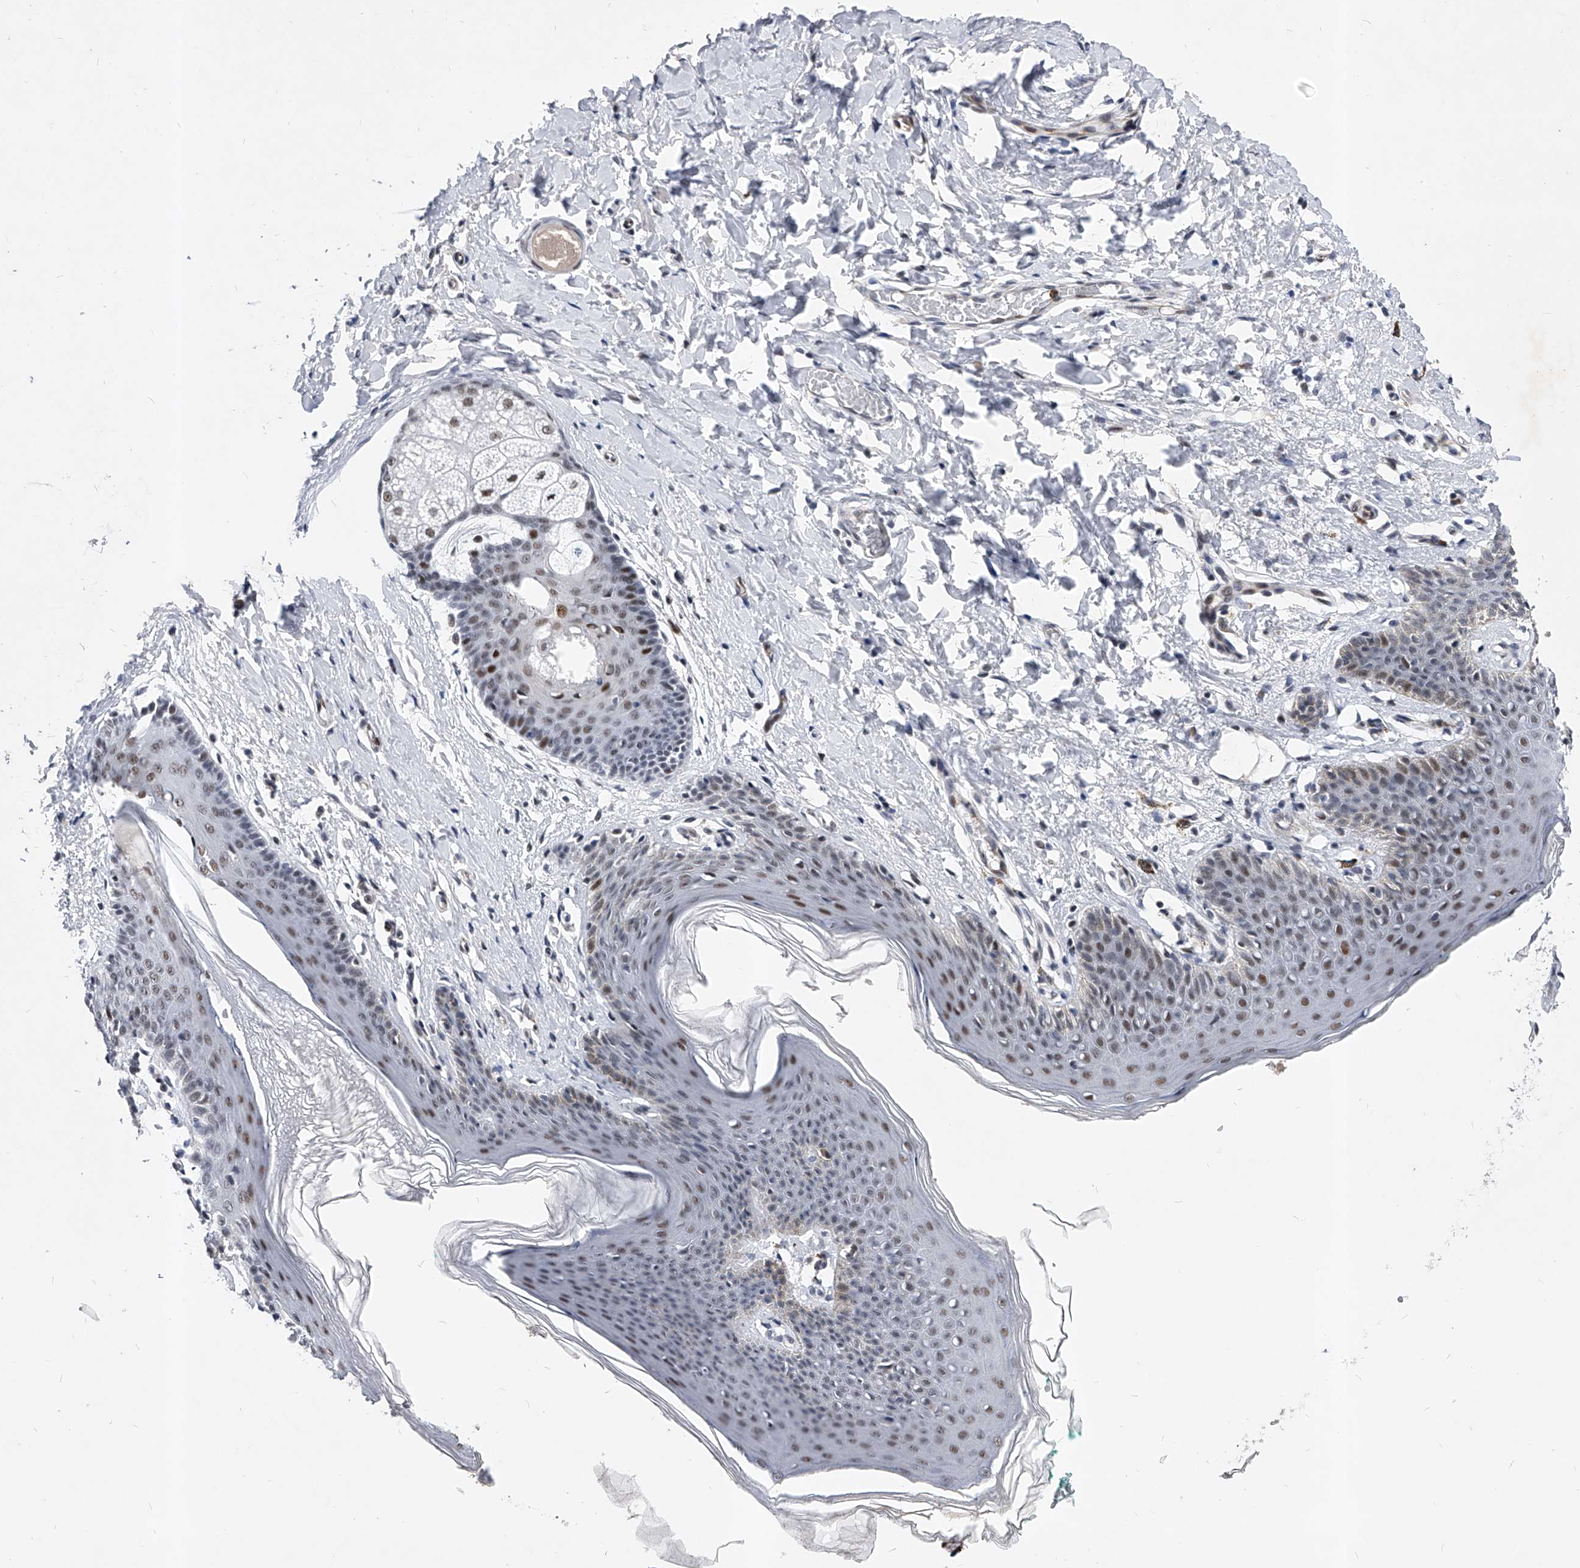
{"staining": {"intensity": "strong", "quantity": "25%-75%", "location": "nuclear"}, "tissue": "skin", "cell_type": "Epidermal cells", "image_type": "normal", "snomed": [{"axis": "morphology", "description": "Normal tissue, NOS"}, {"axis": "topography", "description": "Vulva"}], "caption": "Immunohistochemistry image of unremarkable human skin stained for a protein (brown), which reveals high levels of strong nuclear expression in approximately 25%-75% of epidermal cells.", "gene": "TESK2", "patient": {"sex": "female", "age": 66}}